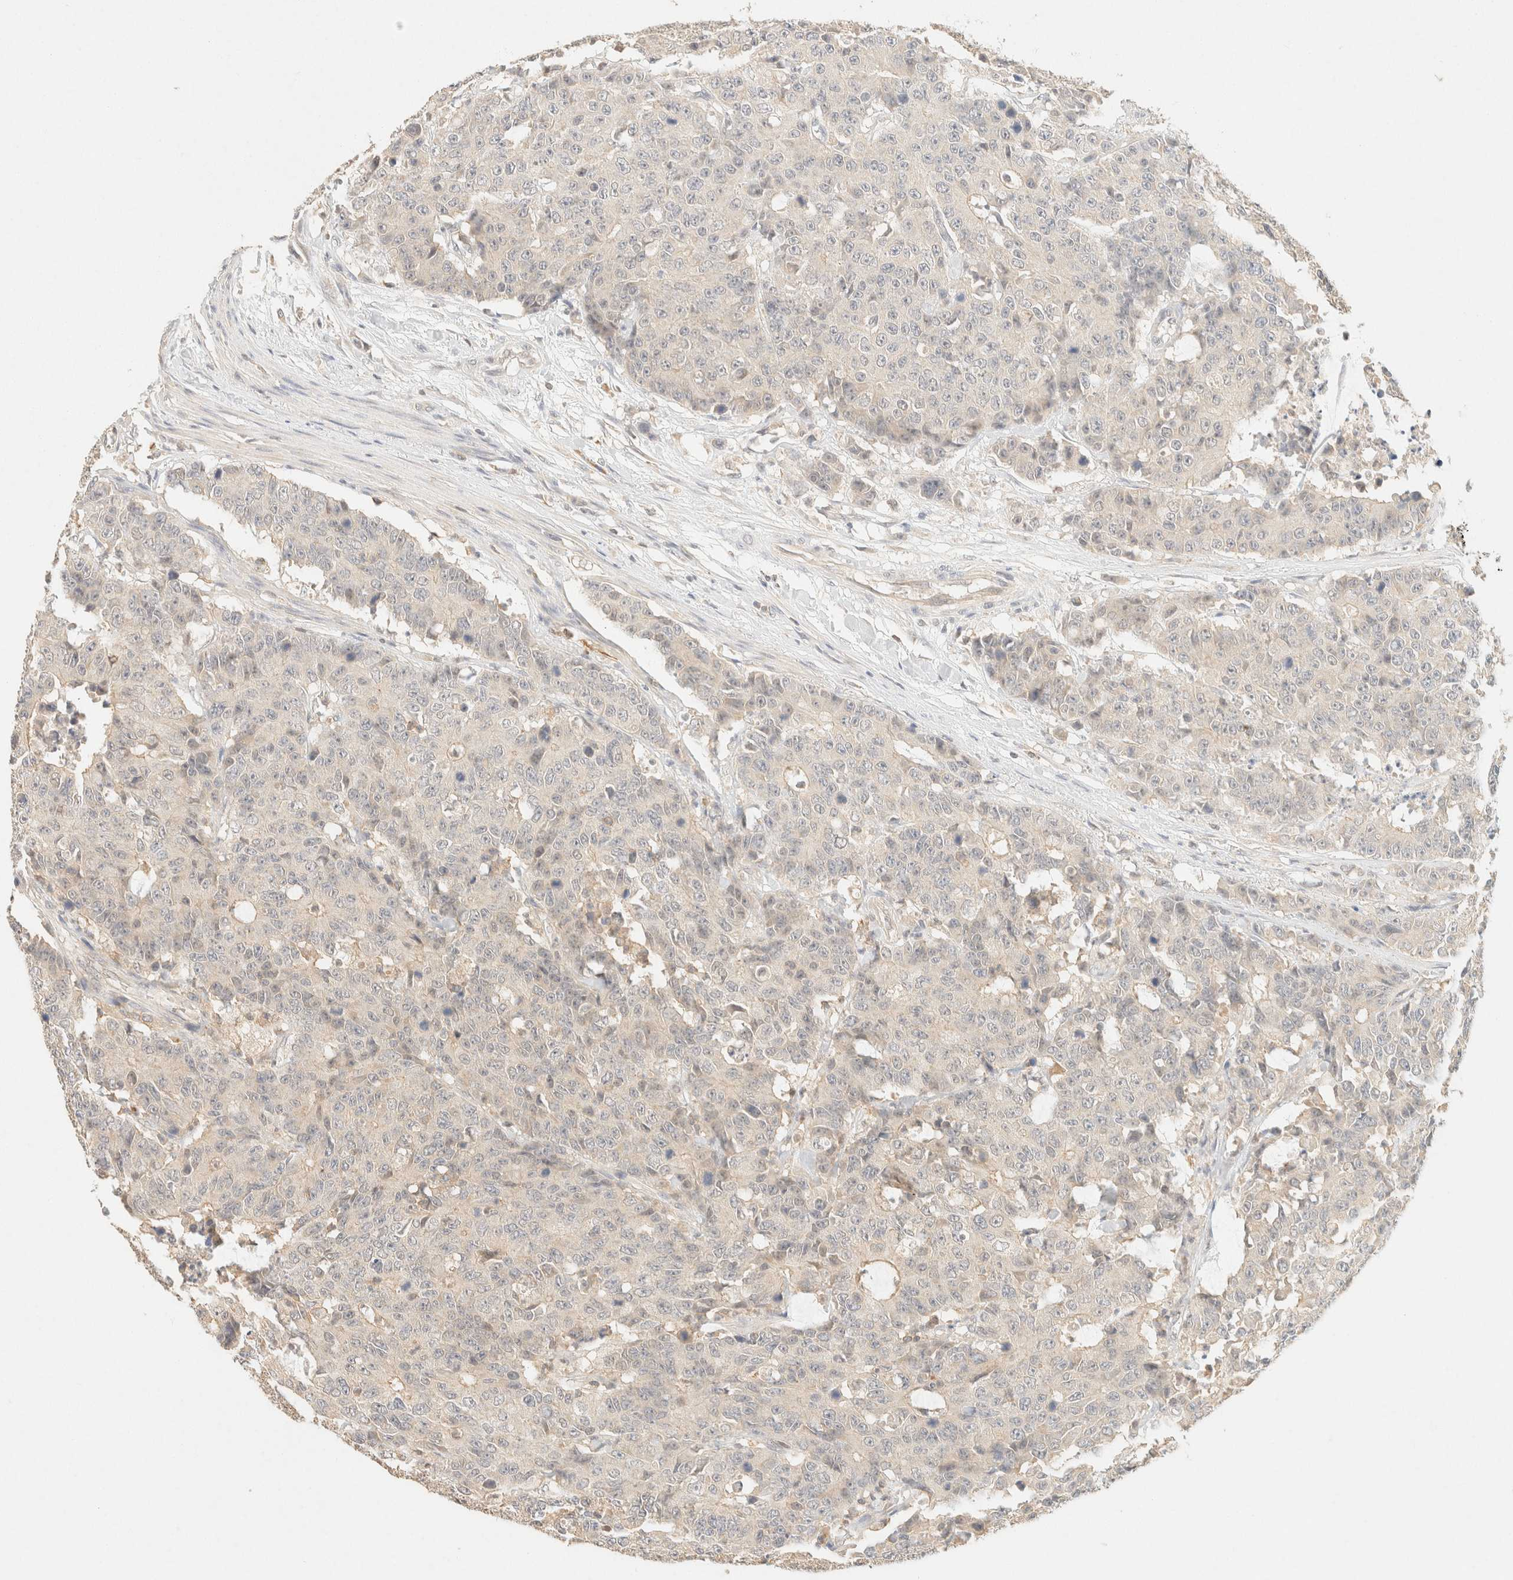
{"staining": {"intensity": "negative", "quantity": "none", "location": "none"}, "tissue": "colorectal cancer", "cell_type": "Tumor cells", "image_type": "cancer", "snomed": [{"axis": "morphology", "description": "Adenocarcinoma, NOS"}, {"axis": "topography", "description": "Colon"}], "caption": "Photomicrograph shows no significant protein staining in tumor cells of colorectal adenocarcinoma.", "gene": "TIMD4", "patient": {"sex": "female", "age": 86}}